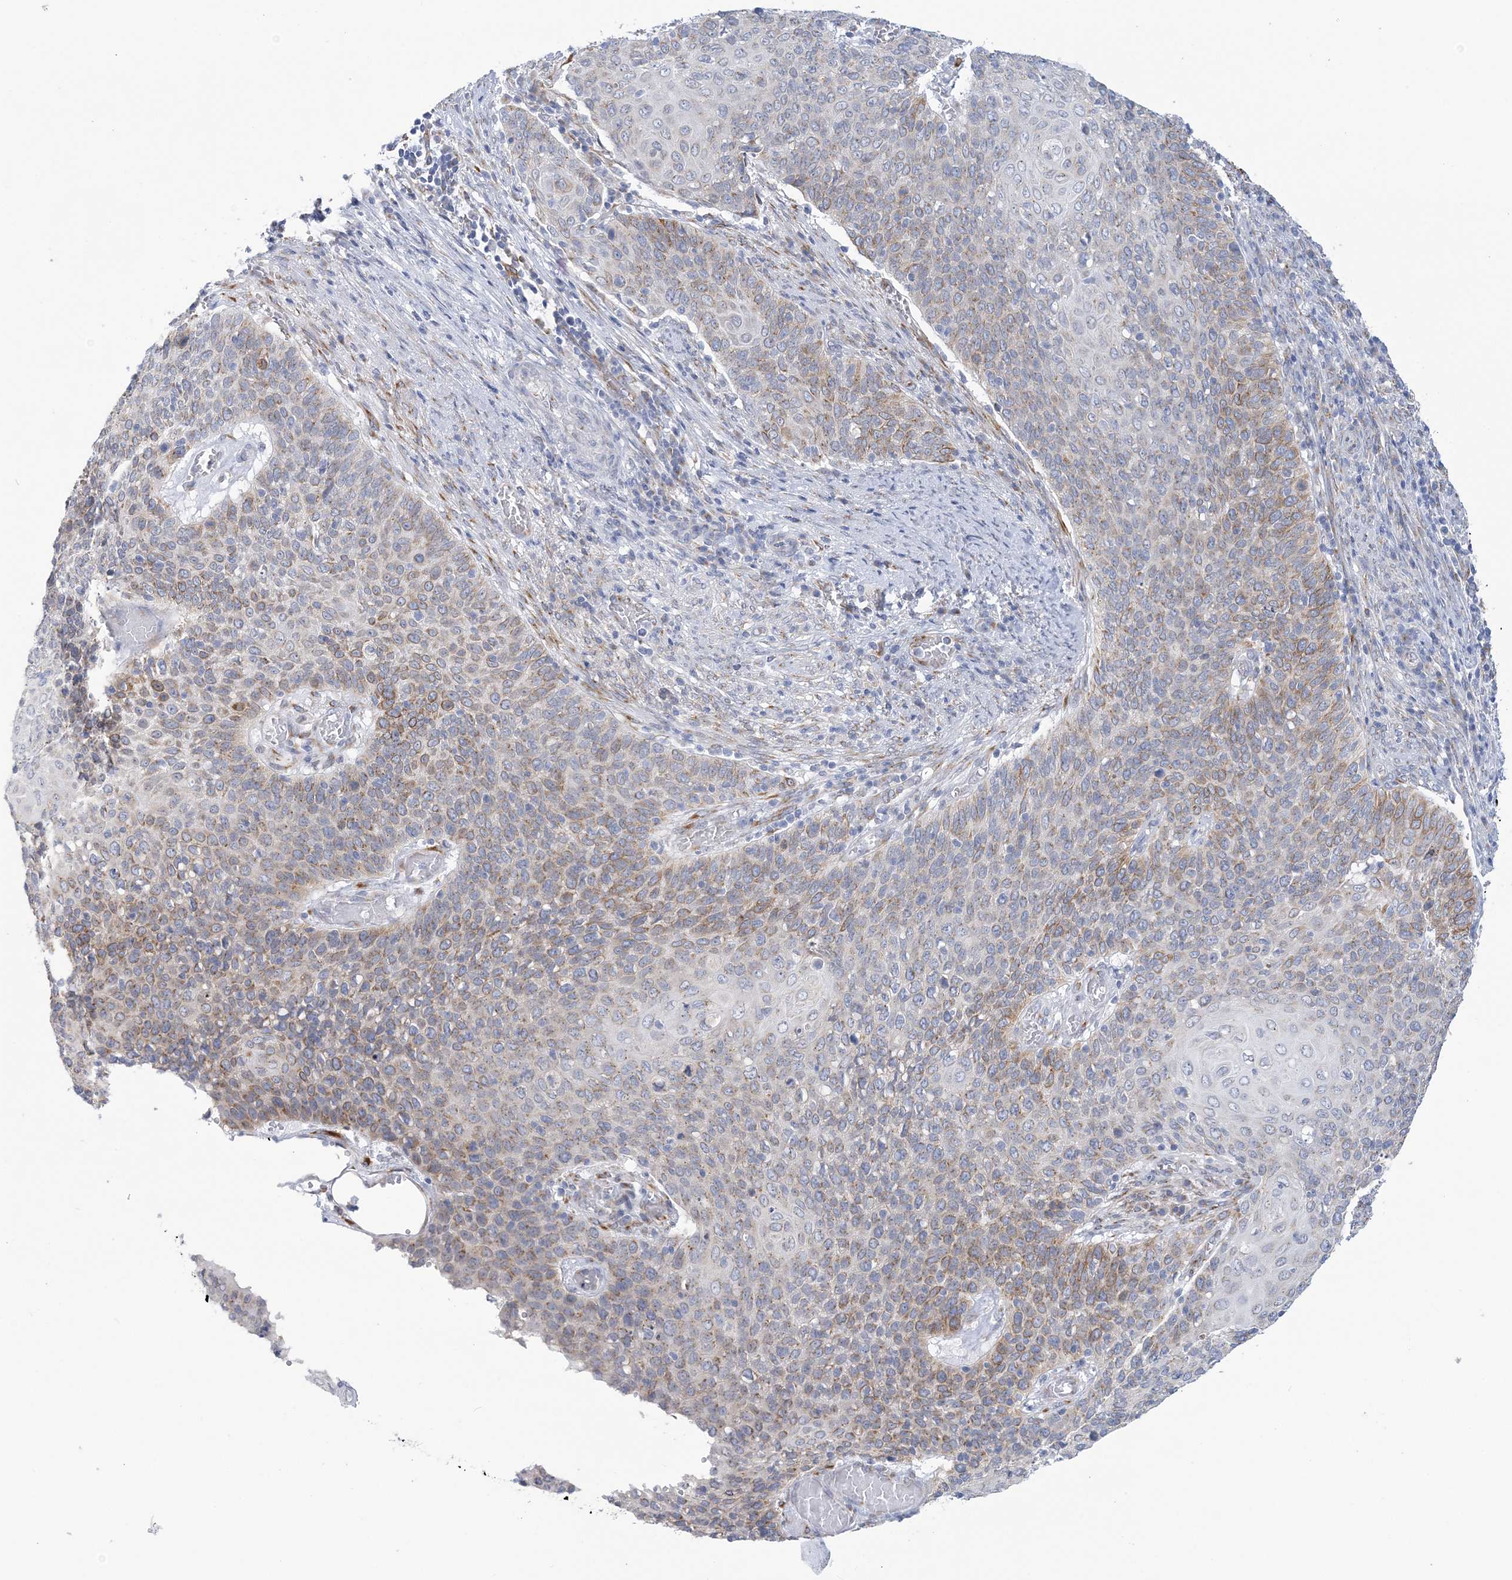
{"staining": {"intensity": "moderate", "quantity": "25%-75%", "location": "cytoplasmic/membranous"}, "tissue": "cervical cancer", "cell_type": "Tumor cells", "image_type": "cancer", "snomed": [{"axis": "morphology", "description": "Squamous cell carcinoma, NOS"}, {"axis": "topography", "description": "Cervix"}], "caption": "Immunohistochemistry (IHC) (DAB (3,3'-diaminobenzidine)) staining of human cervical squamous cell carcinoma reveals moderate cytoplasmic/membranous protein staining in approximately 25%-75% of tumor cells.", "gene": "PLEKHG4B", "patient": {"sex": "female", "age": 39}}